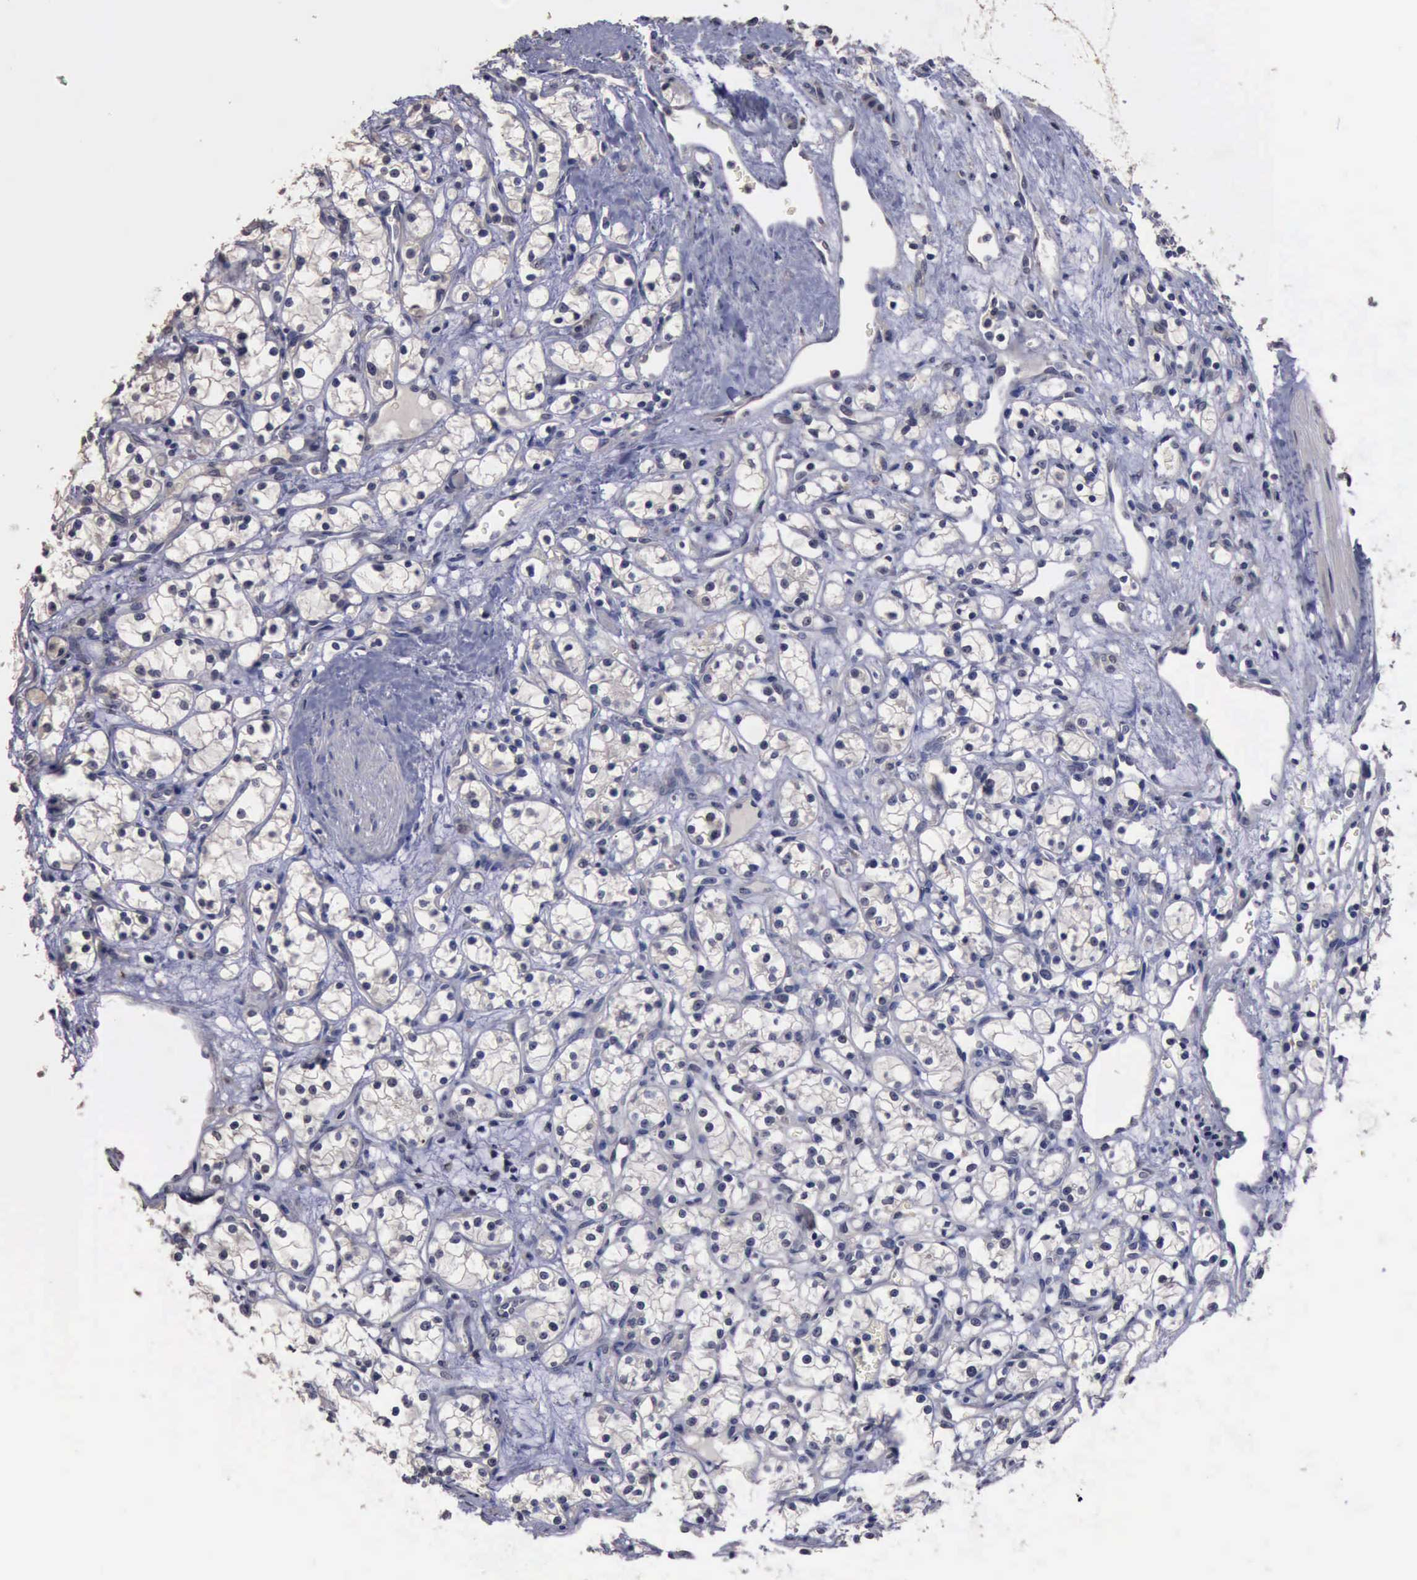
{"staining": {"intensity": "negative", "quantity": "none", "location": "none"}, "tissue": "renal cancer", "cell_type": "Tumor cells", "image_type": "cancer", "snomed": [{"axis": "morphology", "description": "Adenocarcinoma, NOS"}, {"axis": "topography", "description": "Kidney"}], "caption": "There is no significant positivity in tumor cells of renal cancer.", "gene": "CRKL", "patient": {"sex": "male", "age": 61}}